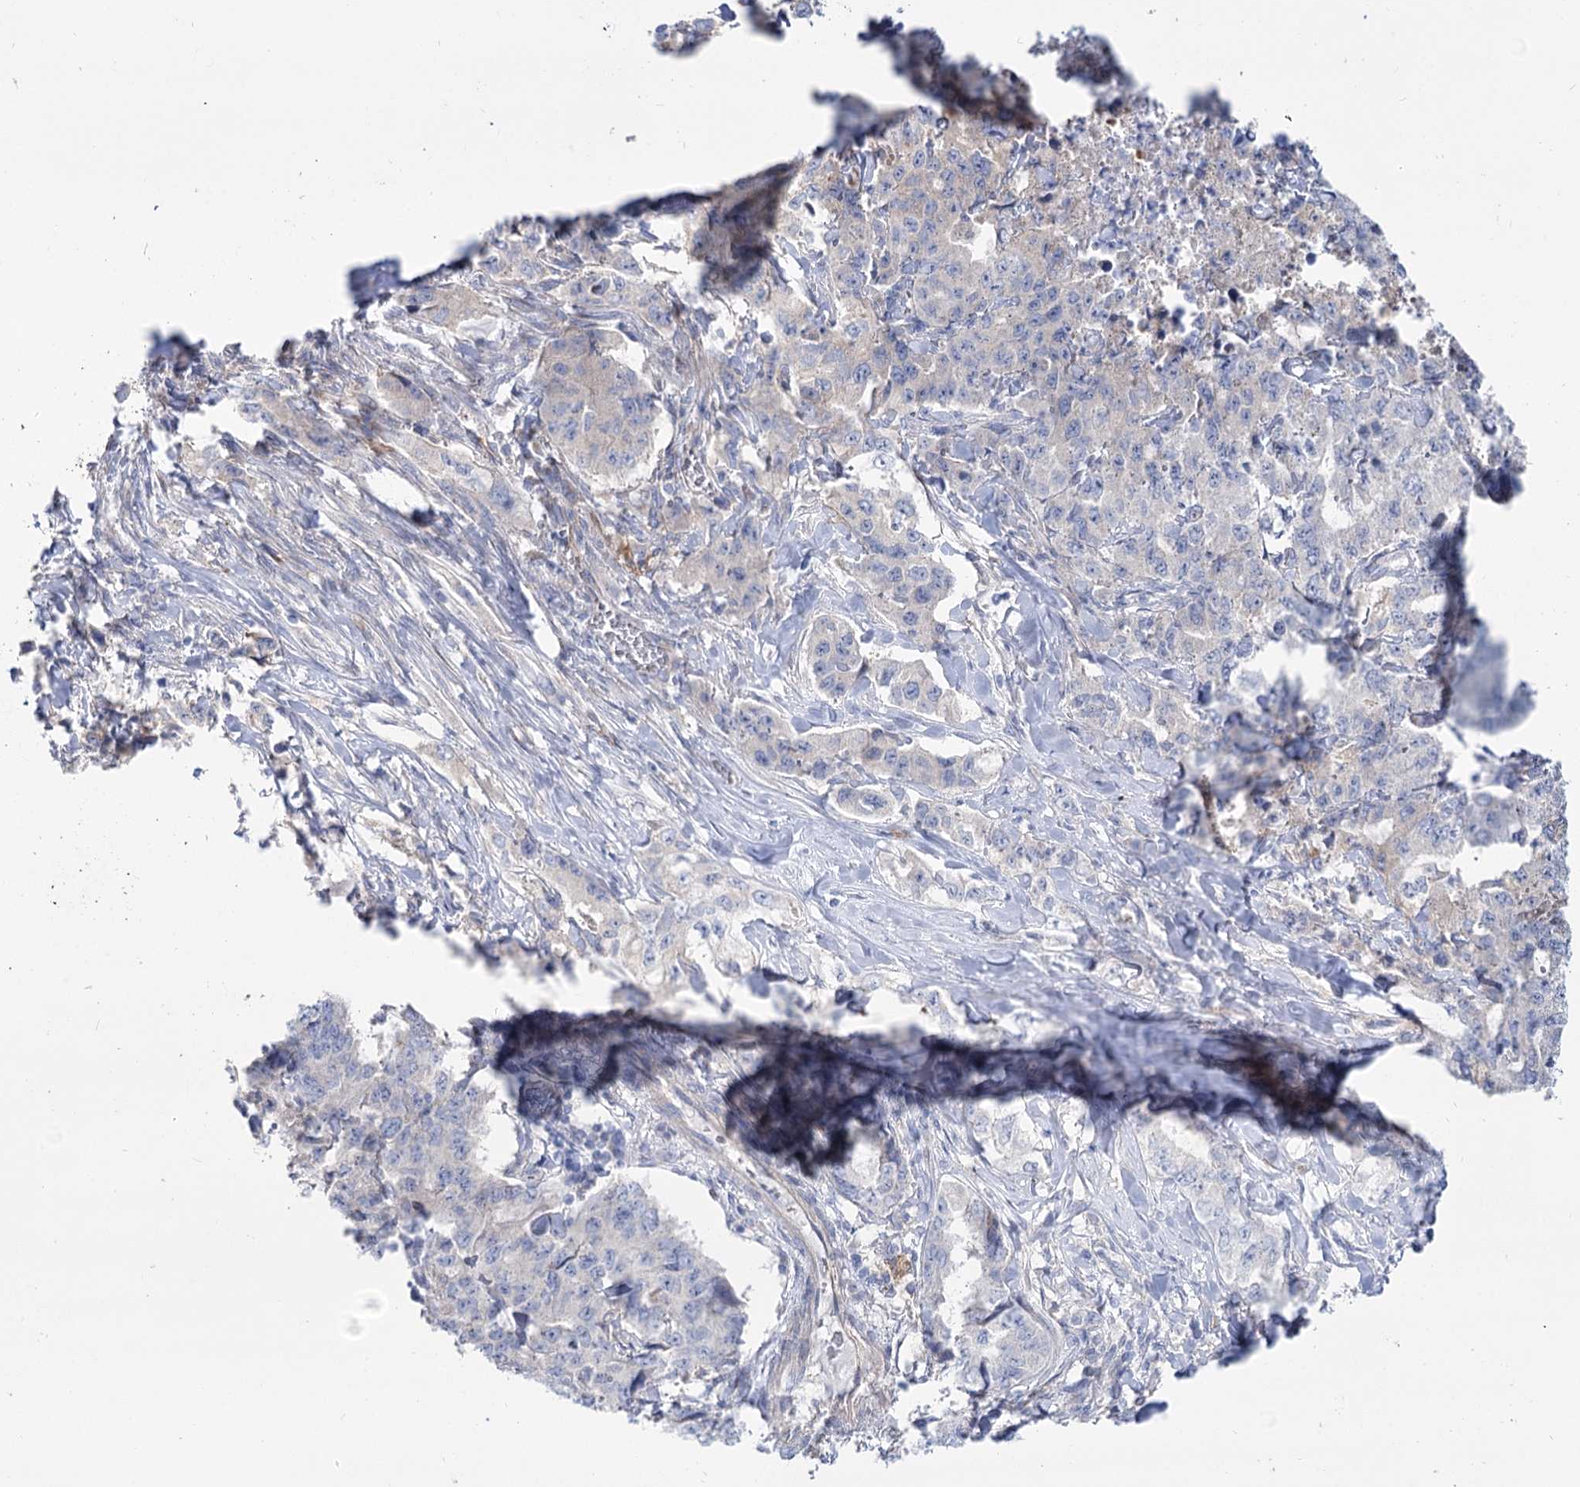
{"staining": {"intensity": "negative", "quantity": "none", "location": "none"}, "tissue": "lung cancer", "cell_type": "Tumor cells", "image_type": "cancer", "snomed": [{"axis": "morphology", "description": "Adenocarcinoma, NOS"}, {"axis": "topography", "description": "Lung"}], "caption": "The immunohistochemistry micrograph has no significant positivity in tumor cells of lung cancer tissue.", "gene": "SUOX", "patient": {"sex": "female", "age": 51}}